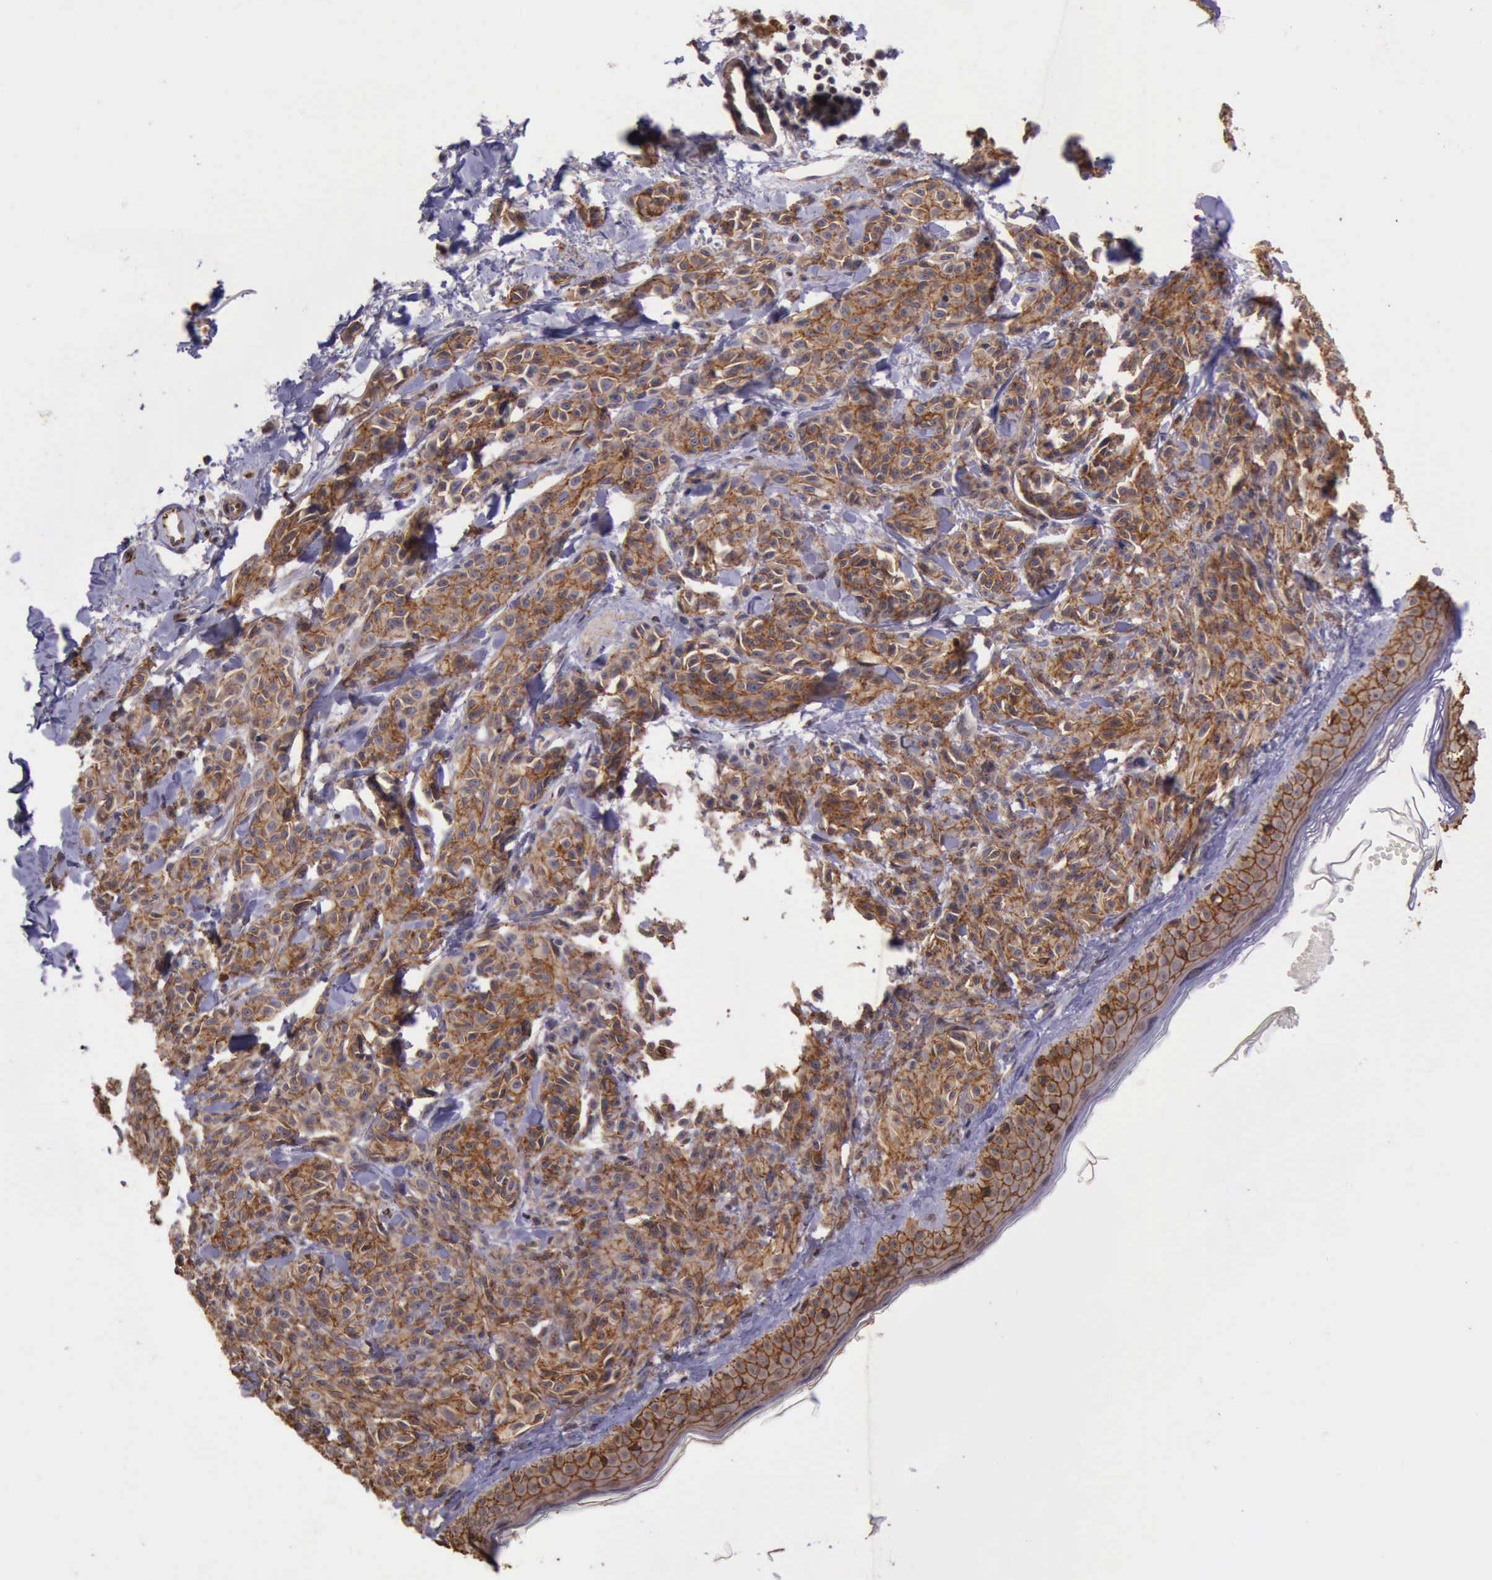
{"staining": {"intensity": "moderate", "quantity": ">75%", "location": "cytoplasmic/membranous"}, "tissue": "melanoma", "cell_type": "Tumor cells", "image_type": "cancer", "snomed": [{"axis": "morphology", "description": "Malignant melanoma, NOS"}, {"axis": "topography", "description": "Skin"}], "caption": "DAB immunohistochemical staining of melanoma reveals moderate cytoplasmic/membranous protein expression in approximately >75% of tumor cells.", "gene": "CTNNB1", "patient": {"sex": "female", "age": 73}}